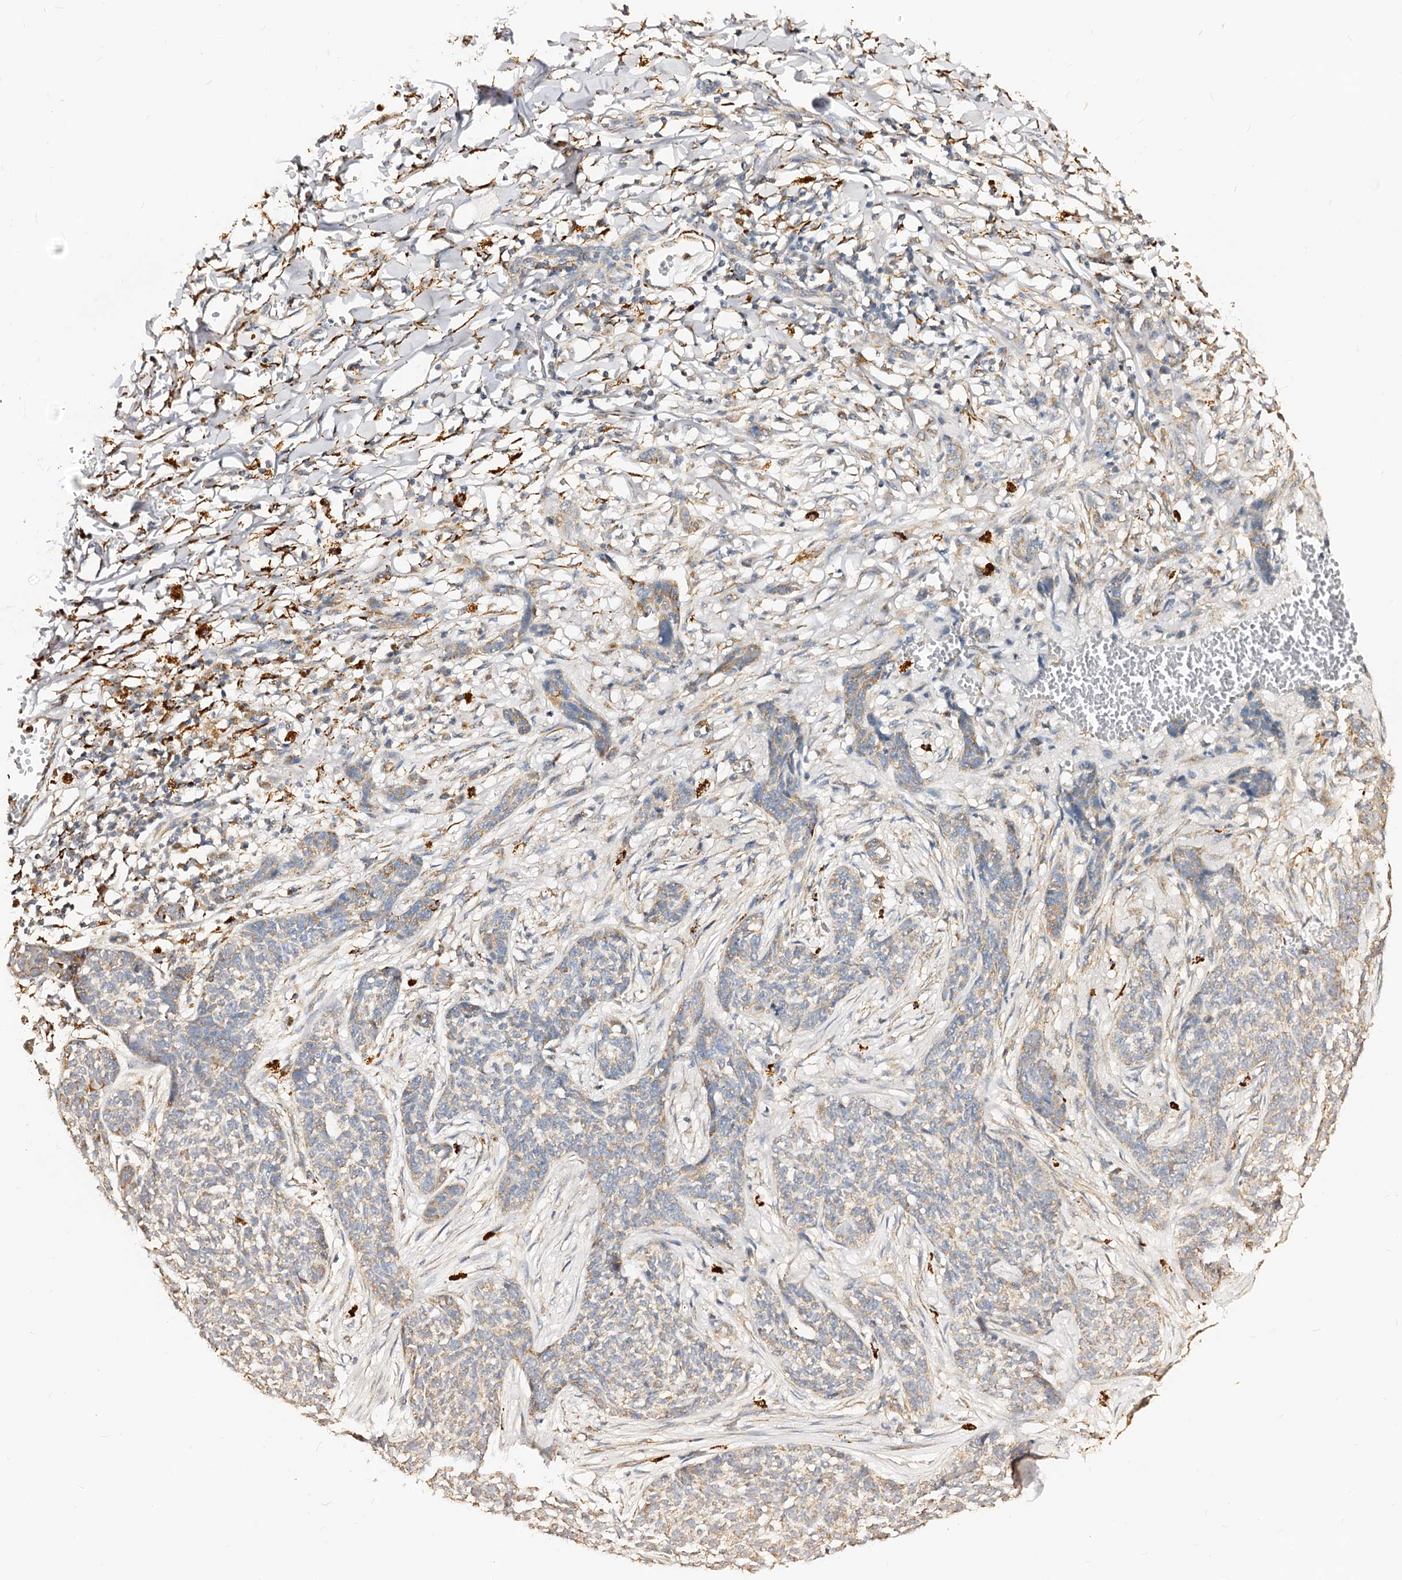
{"staining": {"intensity": "weak", "quantity": "<25%", "location": "cytoplasmic/membranous"}, "tissue": "skin cancer", "cell_type": "Tumor cells", "image_type": "cancer", "snomed": [{"axis": "morphology", "description": "Basal cell carcinoma"}, {"axis": "topography", "description": "Skin"}], "caption": "This is an immunohistochemistry (IHC) image of skin basal cell carcinoma. There is no positivity in tumor cells.", "gene": "MAOB", "patient": {"sex": "male", "age": 85}}